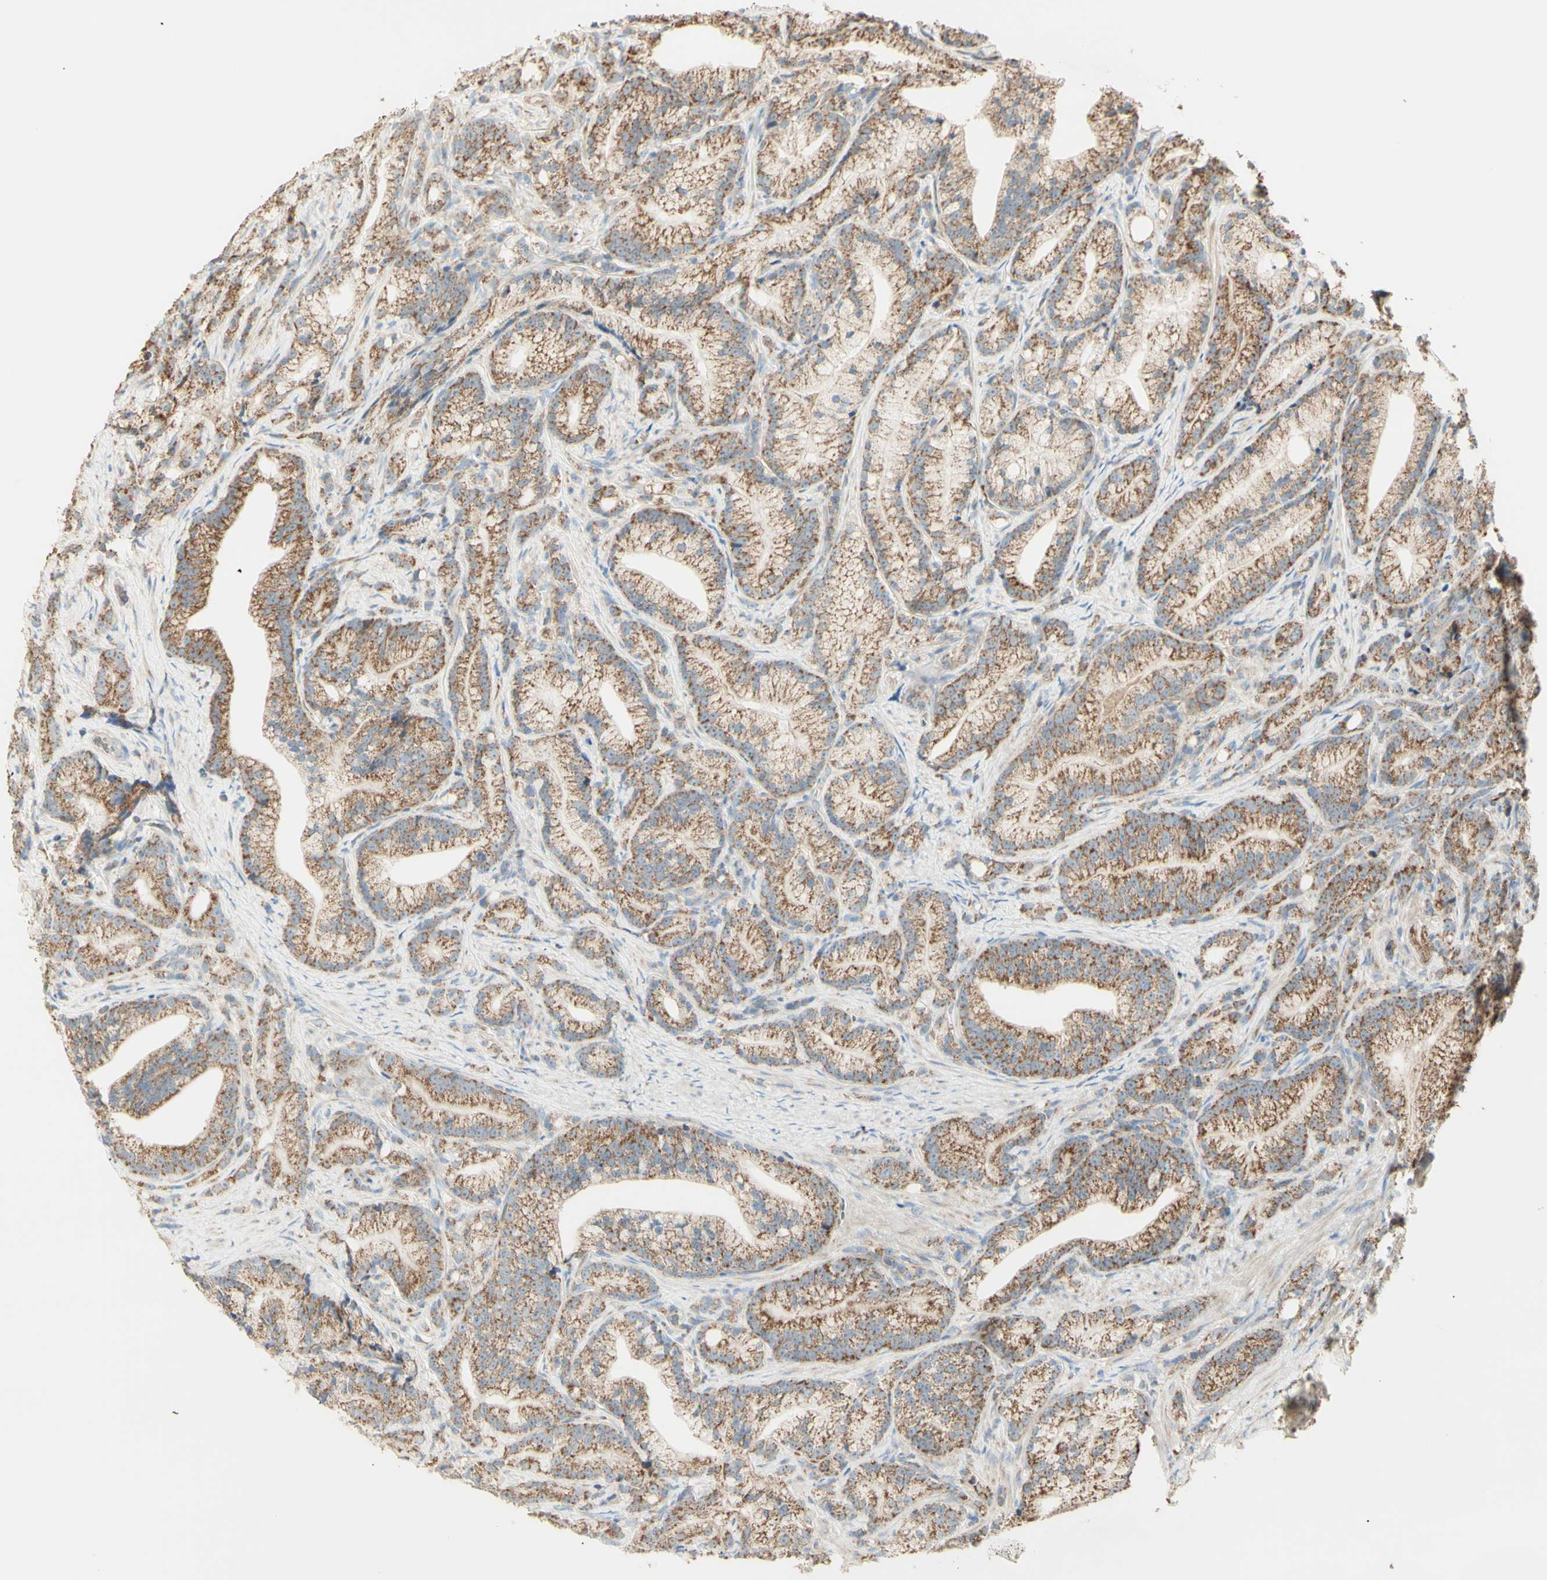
{"staining": {"intensity": "moderate", "quantity": ">75%", "location": "cytoplasmic/membranous"}, "tissue": "prostate cancer", "cell_type": "Tumor cells", "image_type": "cancer", "snomed": [{"axis": "morphology", "description": "Adenocarcinoma, Low grade"}, {"axis": "topography", "description": "Prostate"}], "caption": "A brown stain shows moderate cytoplasmic/membranous staining of a protein in low-grade adenocarcinoma (prostate) tumor cells.", "gene": "LETM1", "patient": {"sex": "male", "age": 89}}